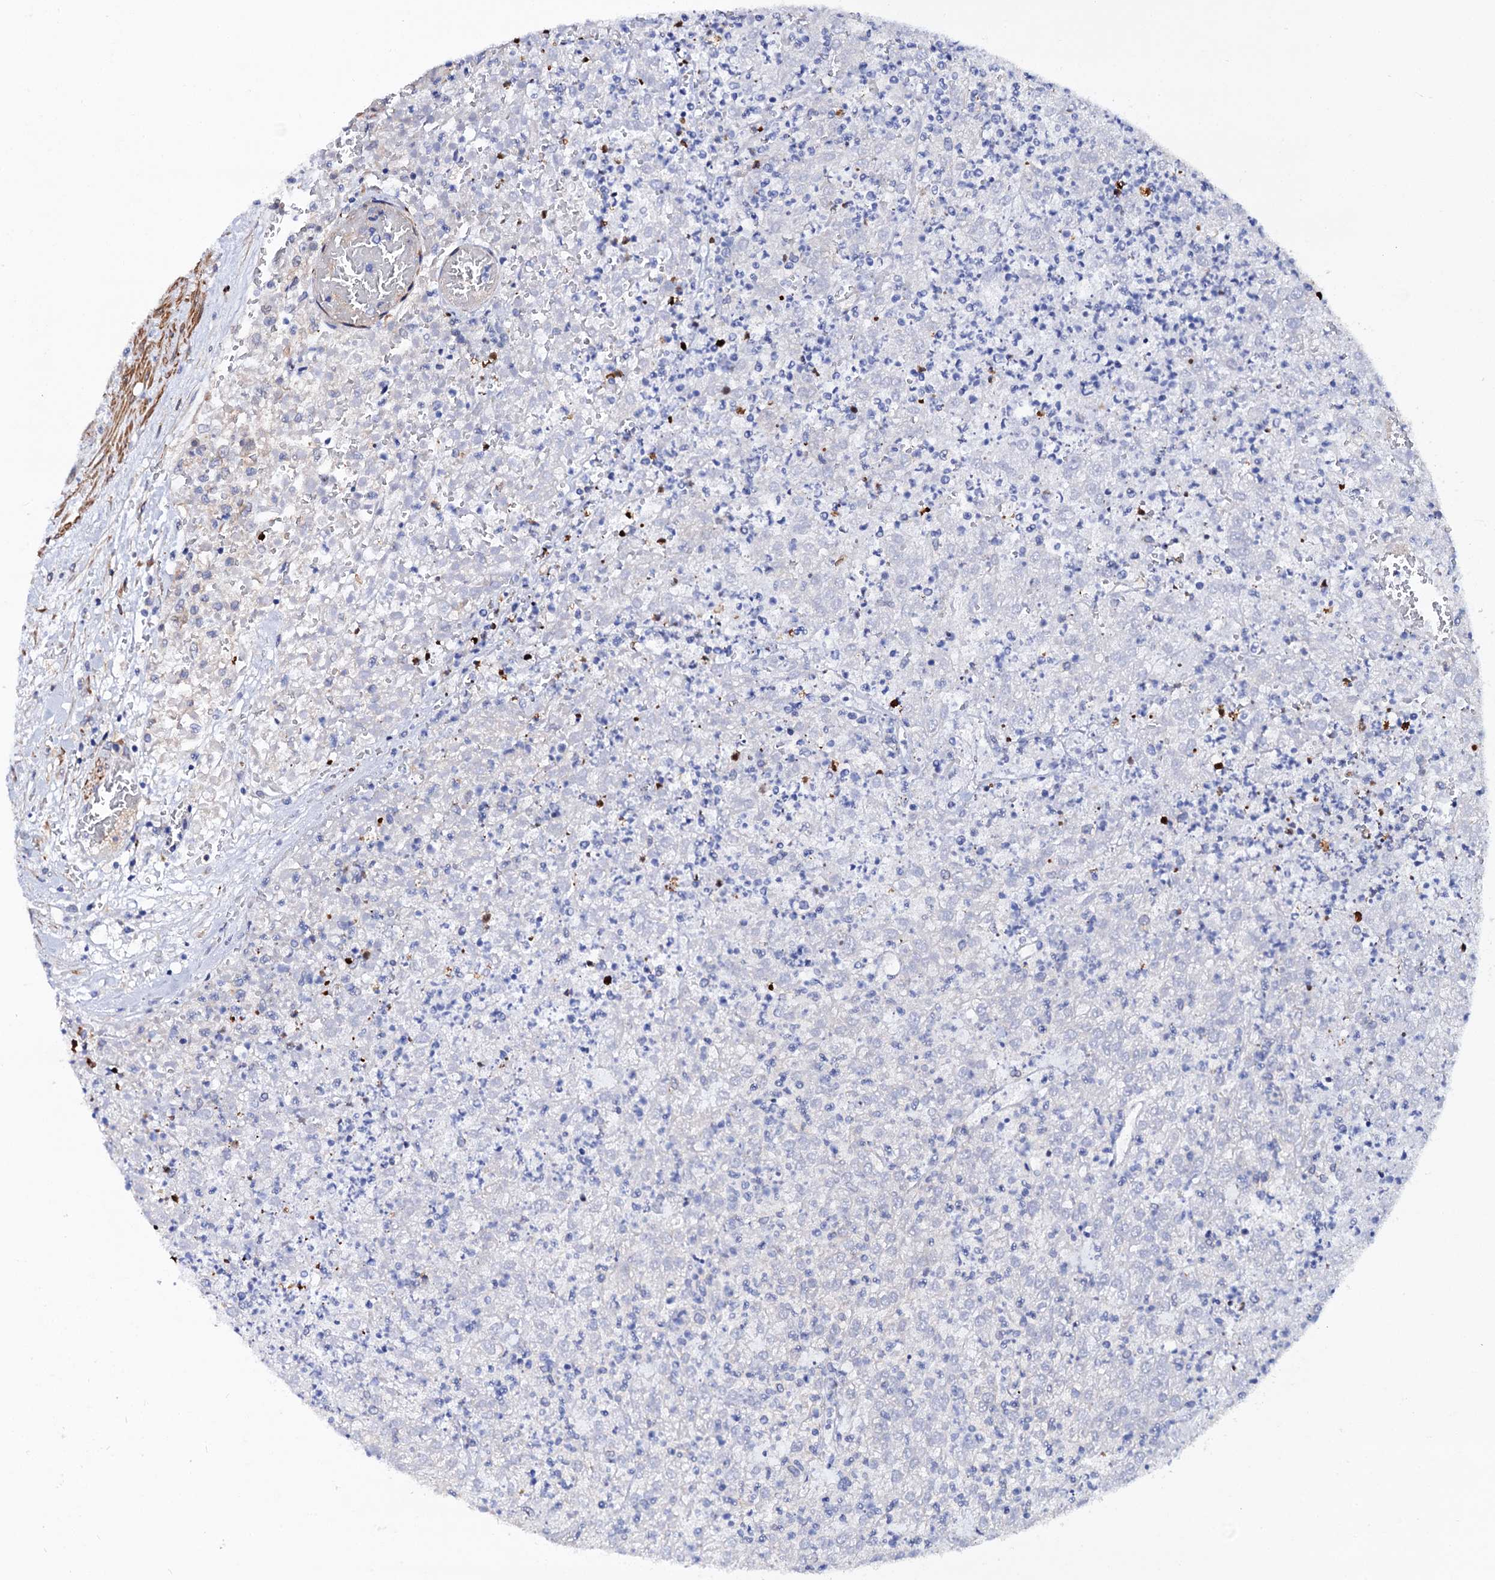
{"staining": {"intensity": "negative", "quantity": "none", "location": "none"}, "tissue": "renal cancer", "cell_type": "Tumor cells", "image_type": "cancer", "snomed": [{"axis": "morphology", "description": "Adenocarcinoma, NOS"}, {"axis": "topography", "description": "Kidney"}], "caption": "DAB immunohistochemical staining of adenocarcinoma (renal) reveals no significant positivity in tumor cells. (Brightfield microscopy of DAB IHC at high magnification).", "gene": "ZDHHC18", "patient": {"sex": "female", "age": 54}}